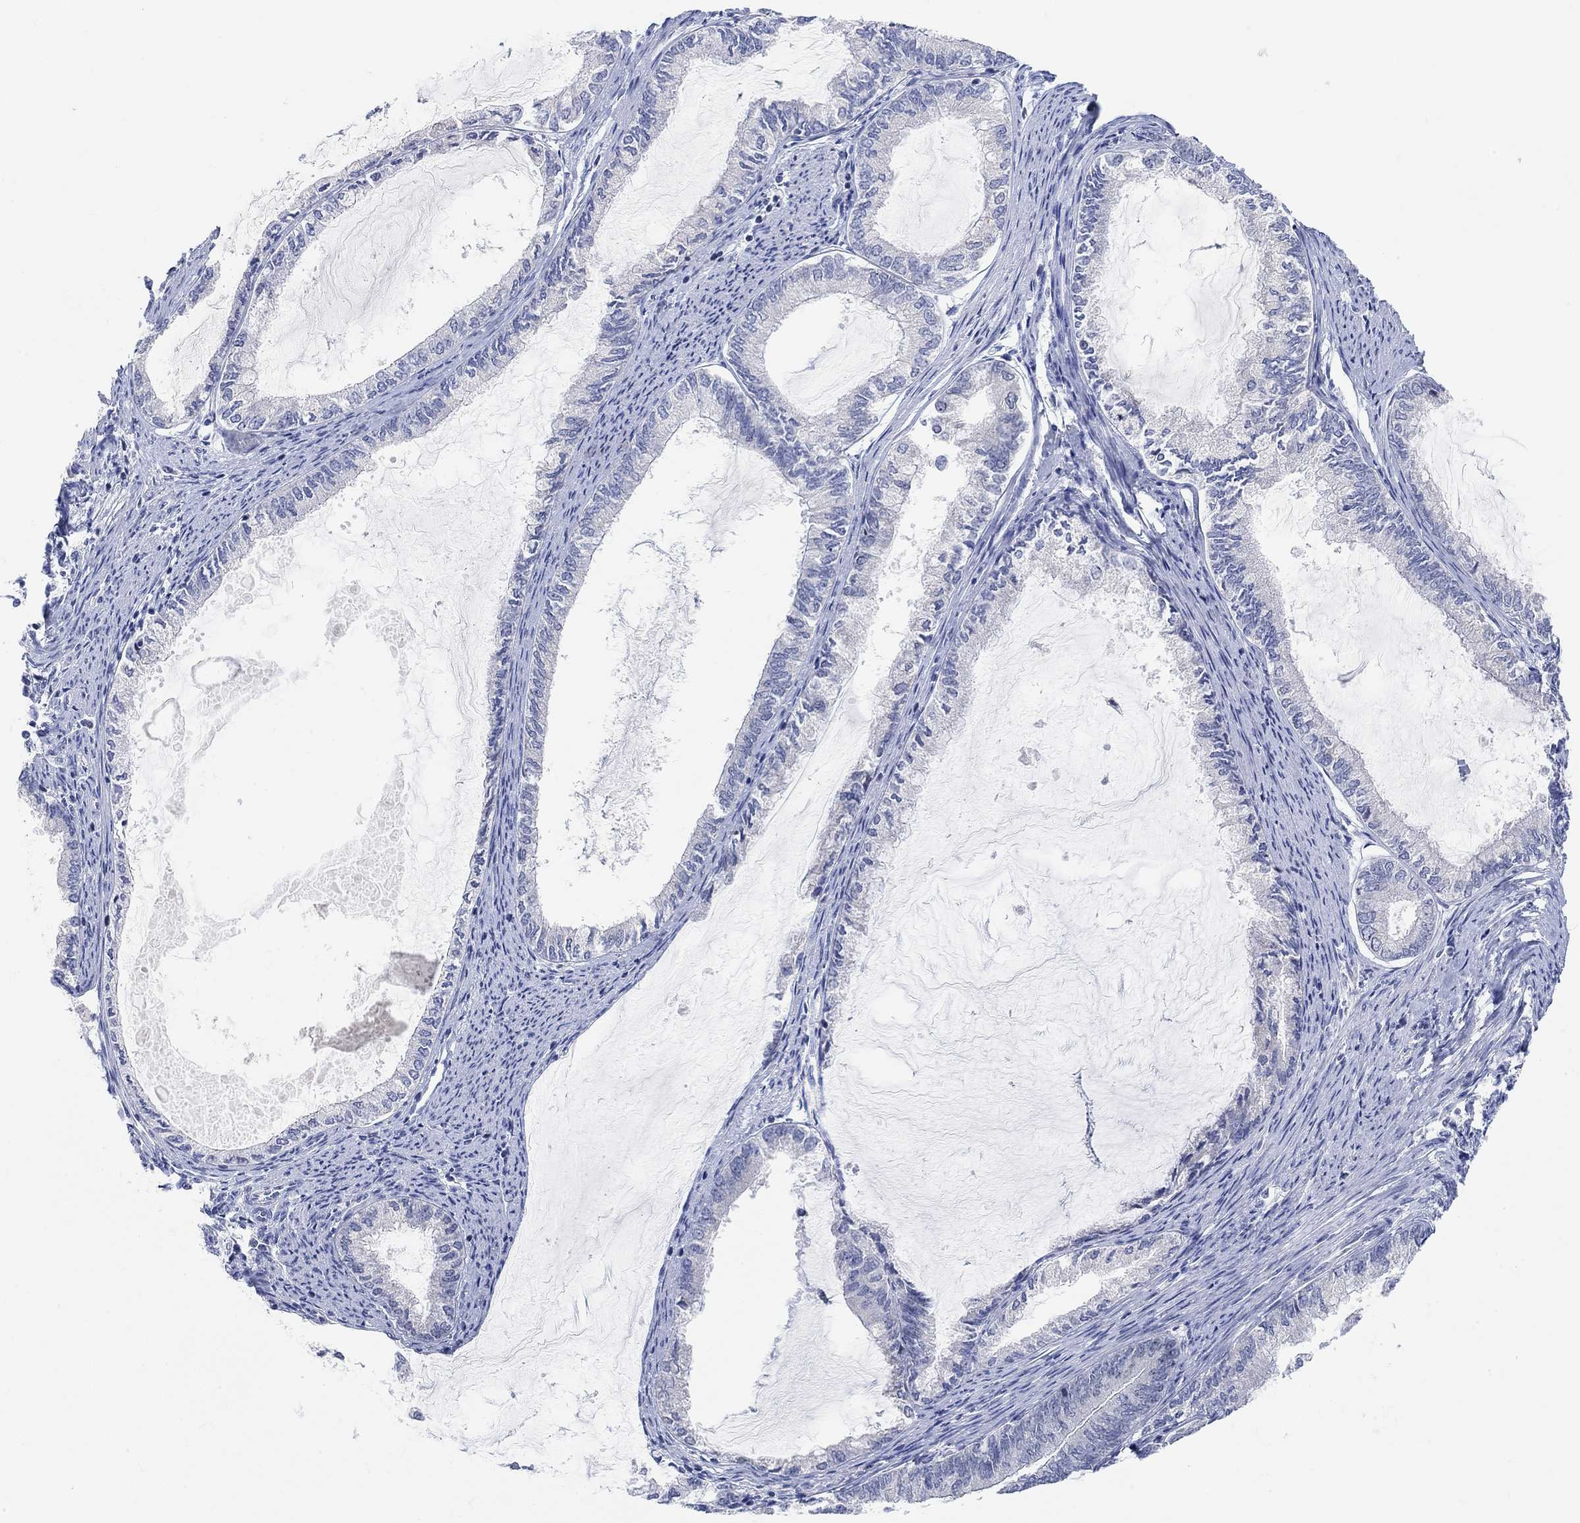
{"staining": {"intensity": "negative", "quantity": "none", "location": "none"}, "tissue": "endometrial cancer", "cell_type": "Tumor cells", "image_type": "cancer", "snomed": [{"axis": "morphology", "description": "Adenocarcinoma, NOS"}, {"axis": "topography", "description": "Endometrium"}], "caption": "Photomicrograph shows no significant protein staining in tumor cells of endometrial adenocarcinoma.", "gene": "ATP6V1E2", "patient": {"sex": "female", "age": 86}}